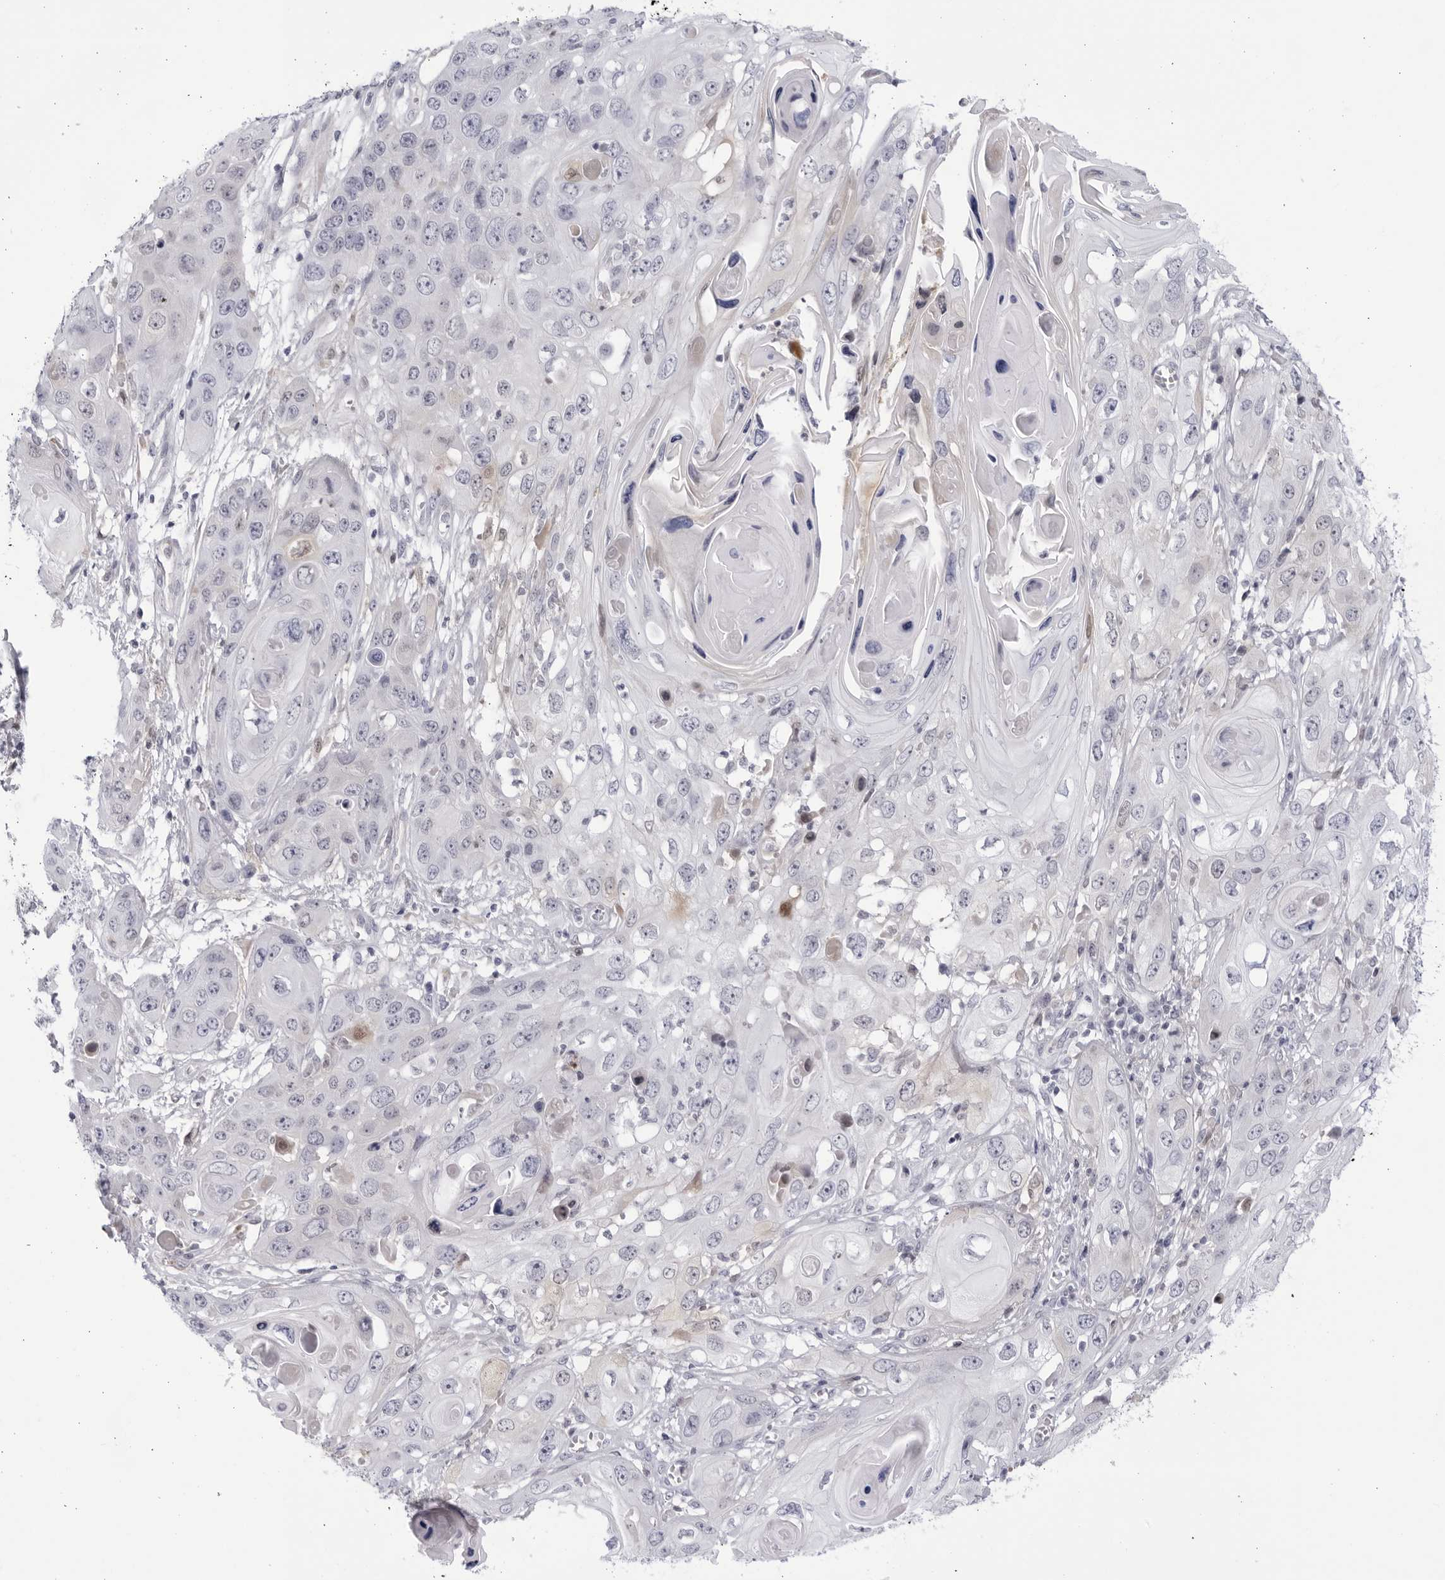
{"staining": {"intensity": "negative", "quantity": "none", "location": "none"}, "tissue": "skin cancer", "cell_type": "Tumor cells", "image_type": "cancer", "snomed": [{"axis": "morphology", "description": "Squamous cell carcinoma, NOS"}, {"axis": "topography", "description": "Skin"}], "caption": "Photomicrograph shows no significant protein expression in tumor cells of squamous cell carcinoma (skin).", "gene": "CNBD1", "patient": {"sex": "male", "age": 55}}